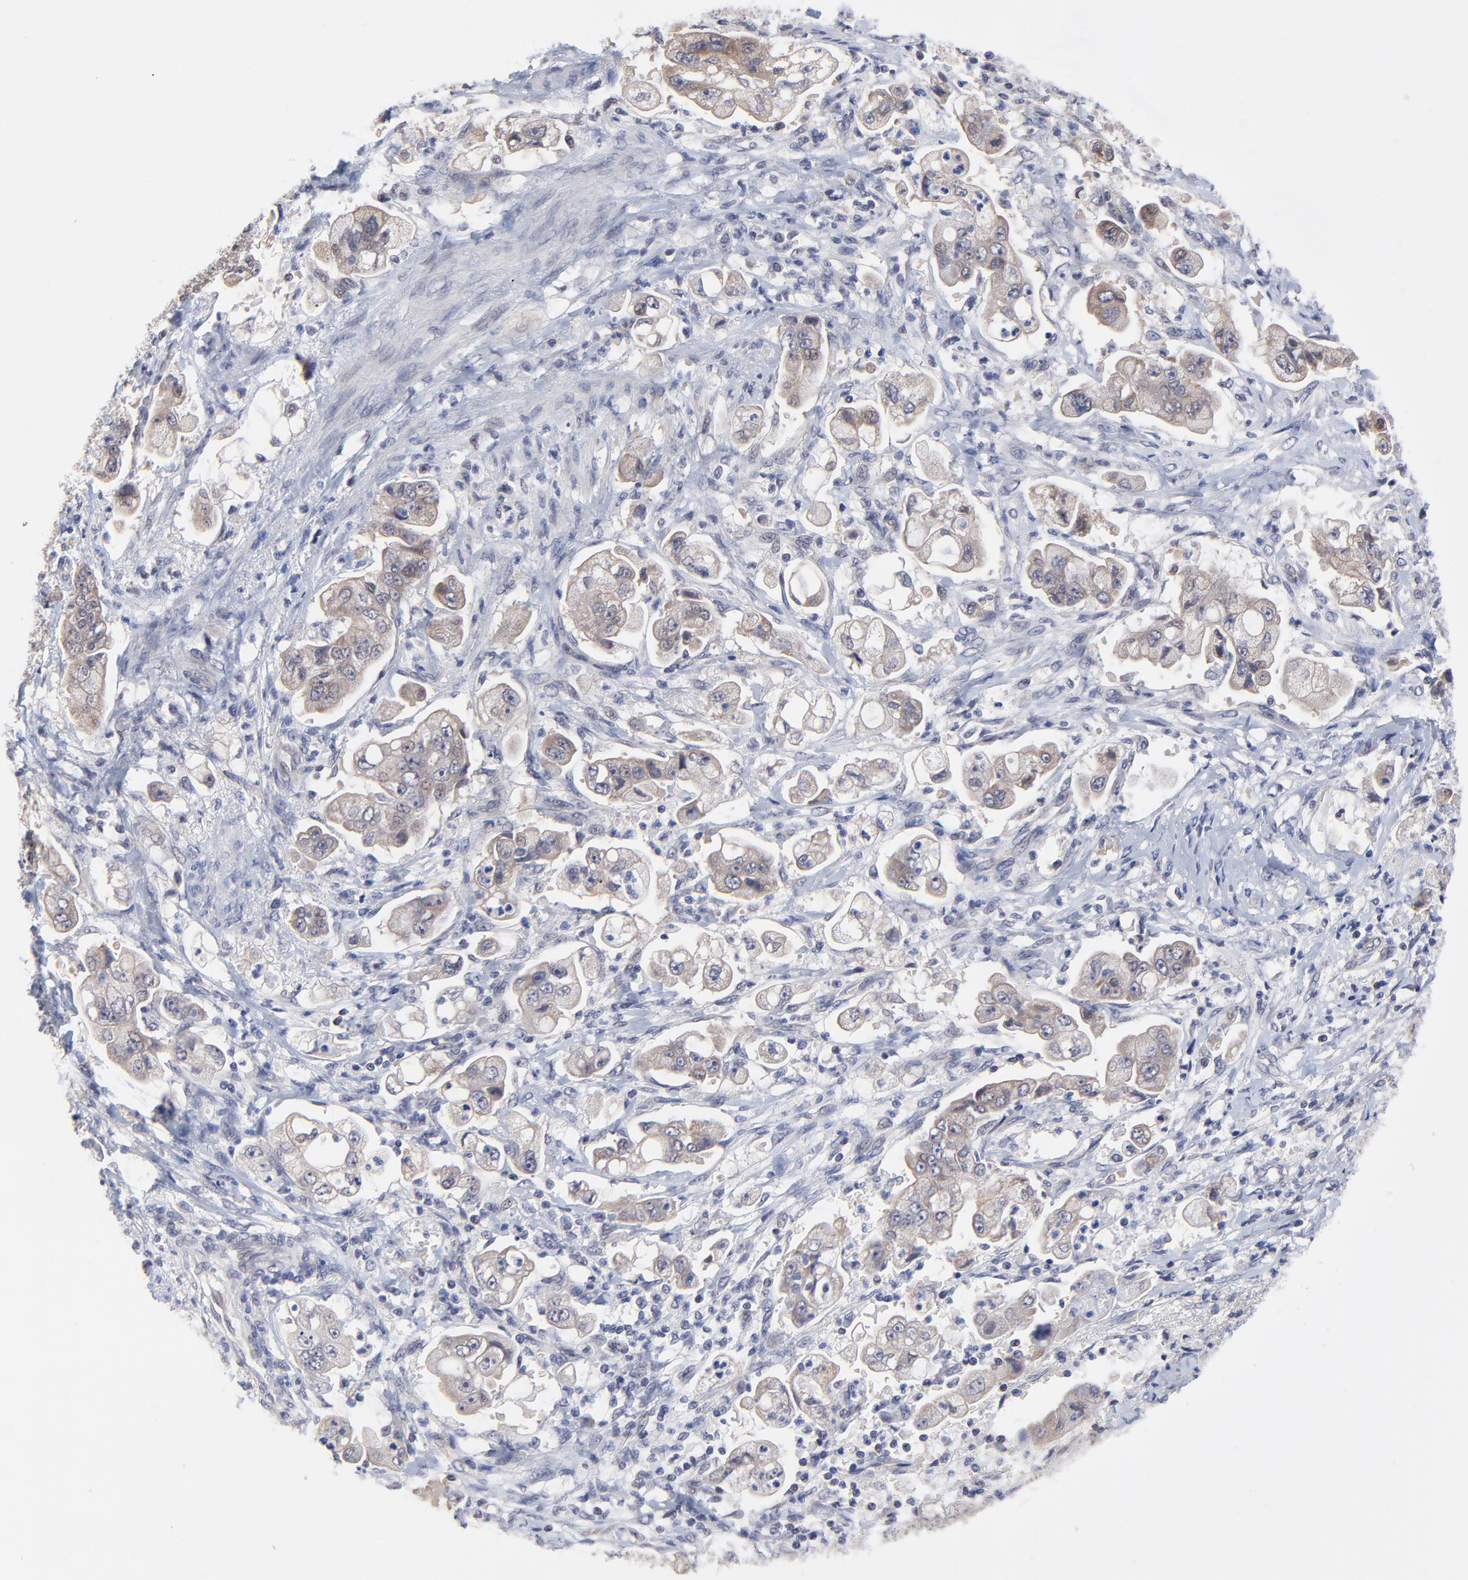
{"staining": {"intensity": "weak", "quantity": ">75%", "location": "cytoplasmic/membranous"}, "tissue": "stomach cancer", "cell_type": "Tumor cells", "image_type": "cancer", "snomed": [{"axis": "morphology", "description": "Adenocarcinoma, NOS"}, {"axis": "topography", "description": "Stomach"}], "caption": "Stomach adenocarcinoma was stained to show a protein in brown. There is low levels of weak cytoplasmic/membranous expression in about >75% of tumor cells. (DAB IHC with brightfield microscopy, high magnification).", "gene": "FBXO8", "patient": {"sex": "male", "age": 62}}